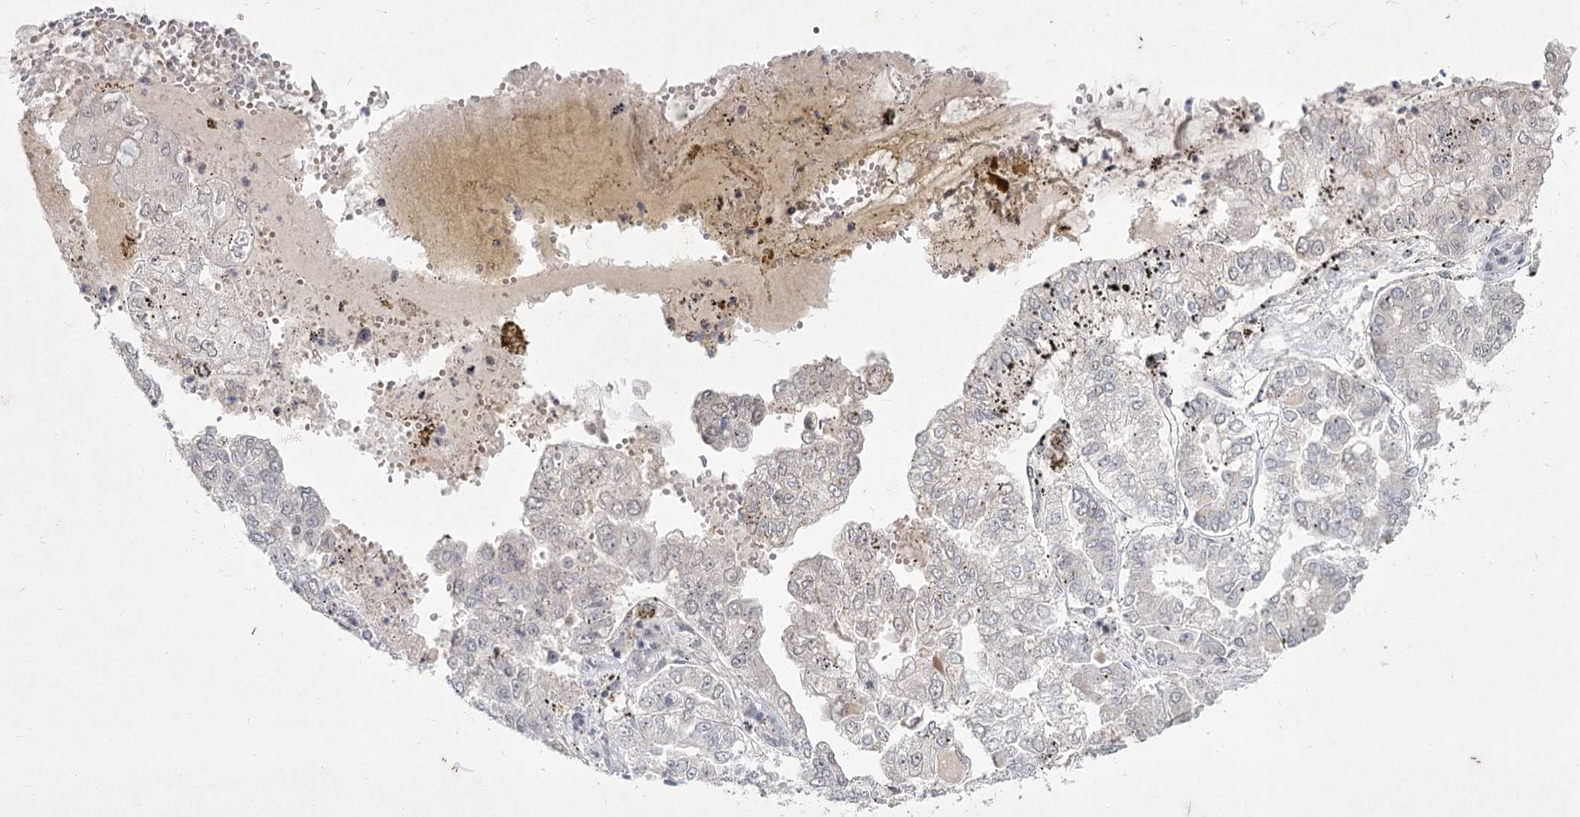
{"staining": {"intensity": "weak", "quantity": "<25%", "location": "cytoplasmic/membranous"}, "tissue": "stomach cancer", "cell_type": "Tumor cells", "image_type": "cancer", "snomed": [{"axis": "morphology", "description": "Adenocarcinoma, NOS"}, {"axis": "topography", "description": "Stomach"}], "caption": "Immunohistochemistry histopathology image of human stomach adenocarcinoma stained for a protein (brown), which reveals no expression in tumor cells. Brightfield microscopy of IHC stained with DAB (brown) and hematoxylin (blue), captured at high magnification.", "gene": "LY6G5C", "patient": {"sex": "male", "age": 76}}